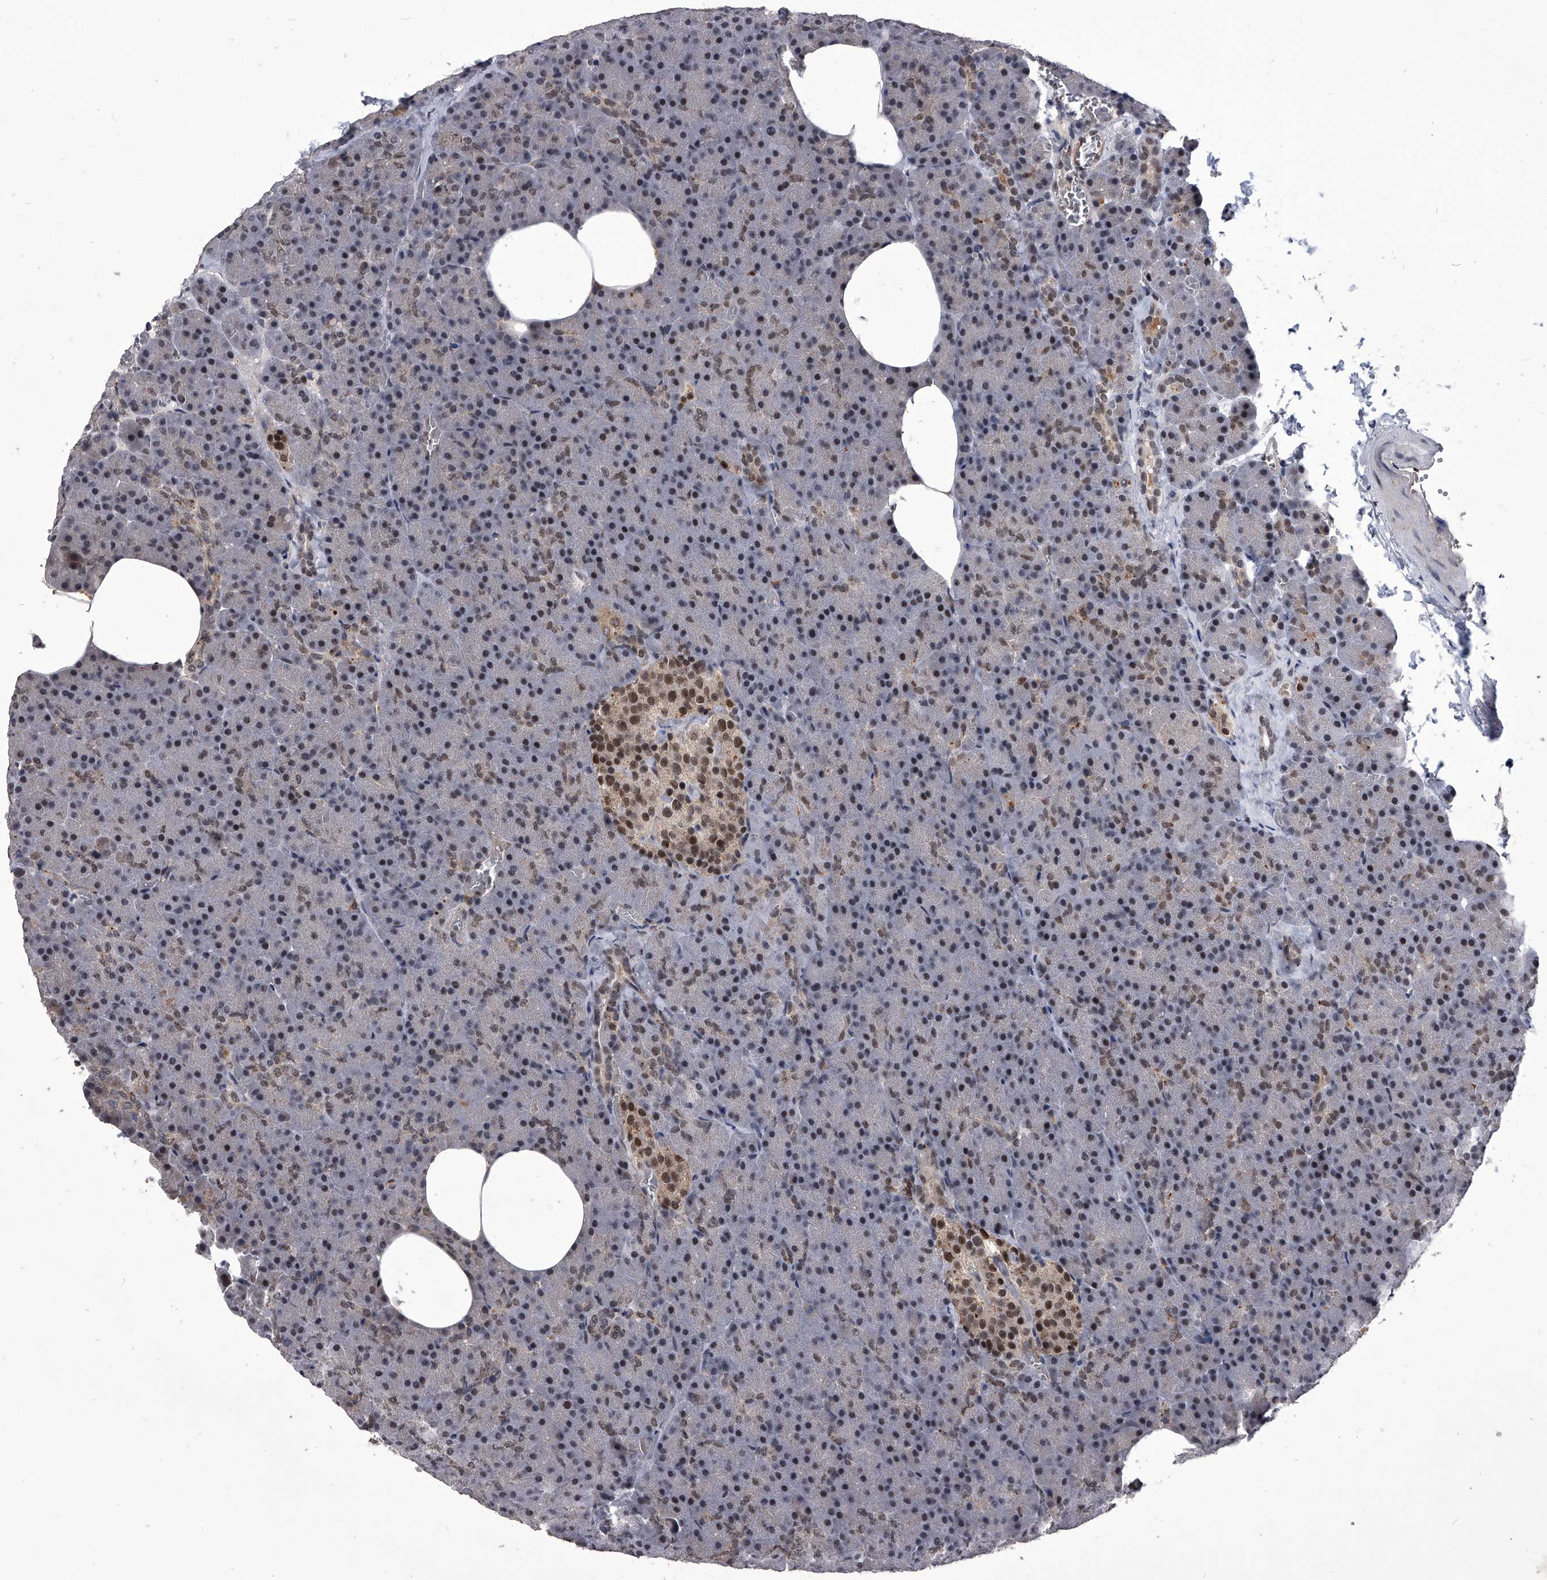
{"staining": {"intensity": "weak", "quantity": "25%-75%", "location": "nuclear"}, "tissue": "pancreas", "cell_type": "Exocrine glandular cells", "image_type": "normal", "snomed": [{"axis": "morphology", "description": "Normal tissue, NOS"}, {"axis": "morphology", "description": "Carcinoid, malignant, NOS"}, {"axis": "topography", "description": "Pancreas"}], "caption": "Pancreas stained with immunohistochemistry (IHC) displays weak nuclear staining in approximately 25%-75% of exocrine glandular cells. (DAB = brown stain, brightfield microscopy at high magnification).", "gene": "CMTR1", "patient": {"sex": "female", "age": 35}}